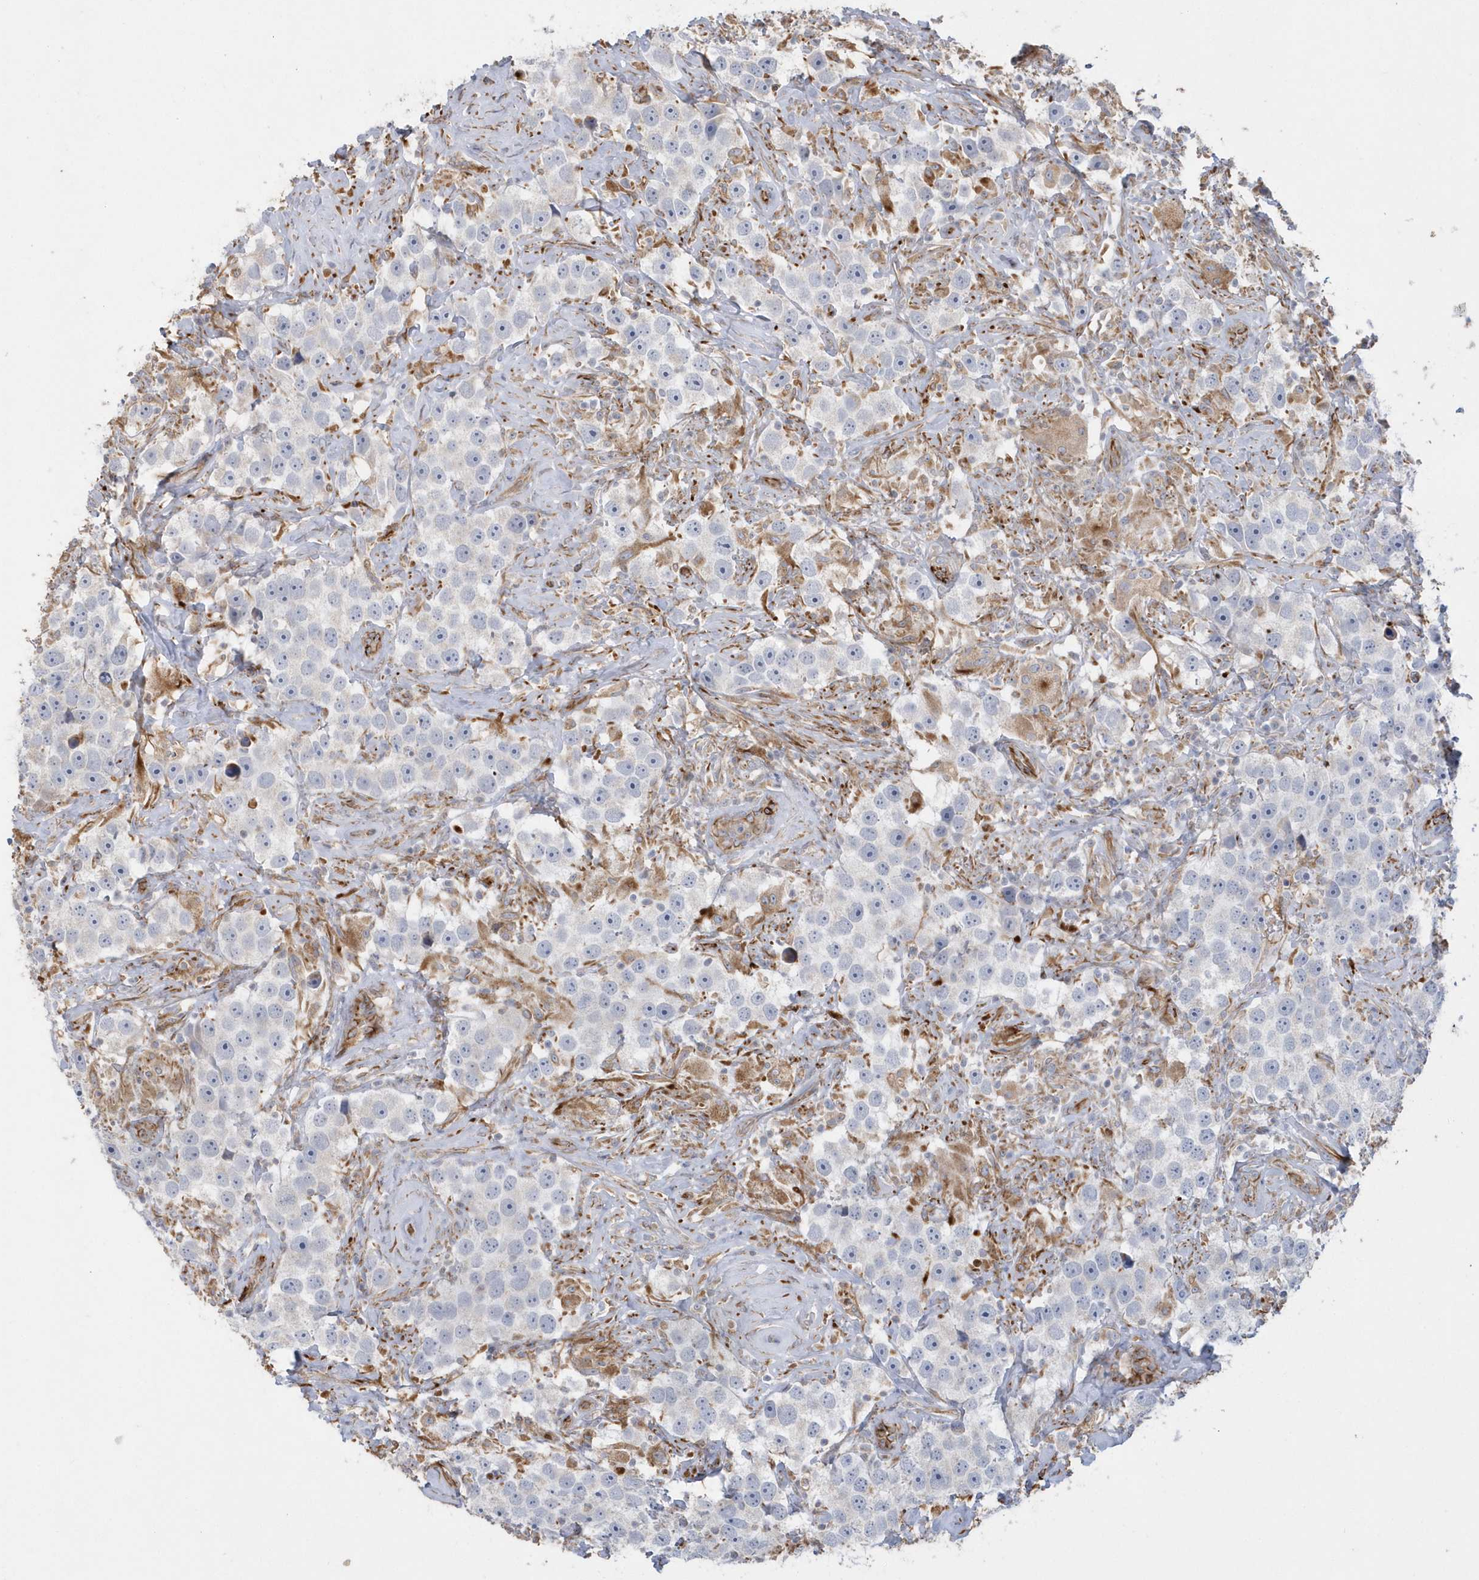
{"staining": {"intensity": "negative", "quantity": "none", "location": "none"}, "tissue": "testis cancer", "cell_type": "Tumor cells", "image_type": "cancer", "snomed": [{"axis": "morphology", "description": "Seminoma, NOS"}, {"axis": "topography", "description": "Testis"}], "caption": "Immunohistochemistry (IHC) histopathology image of seminoma (testis) stained for a protein (brown), which exhibits no expression in tumor cells.", "gene": "RAB17", "patient": {"sex": "male", "age": 49}}